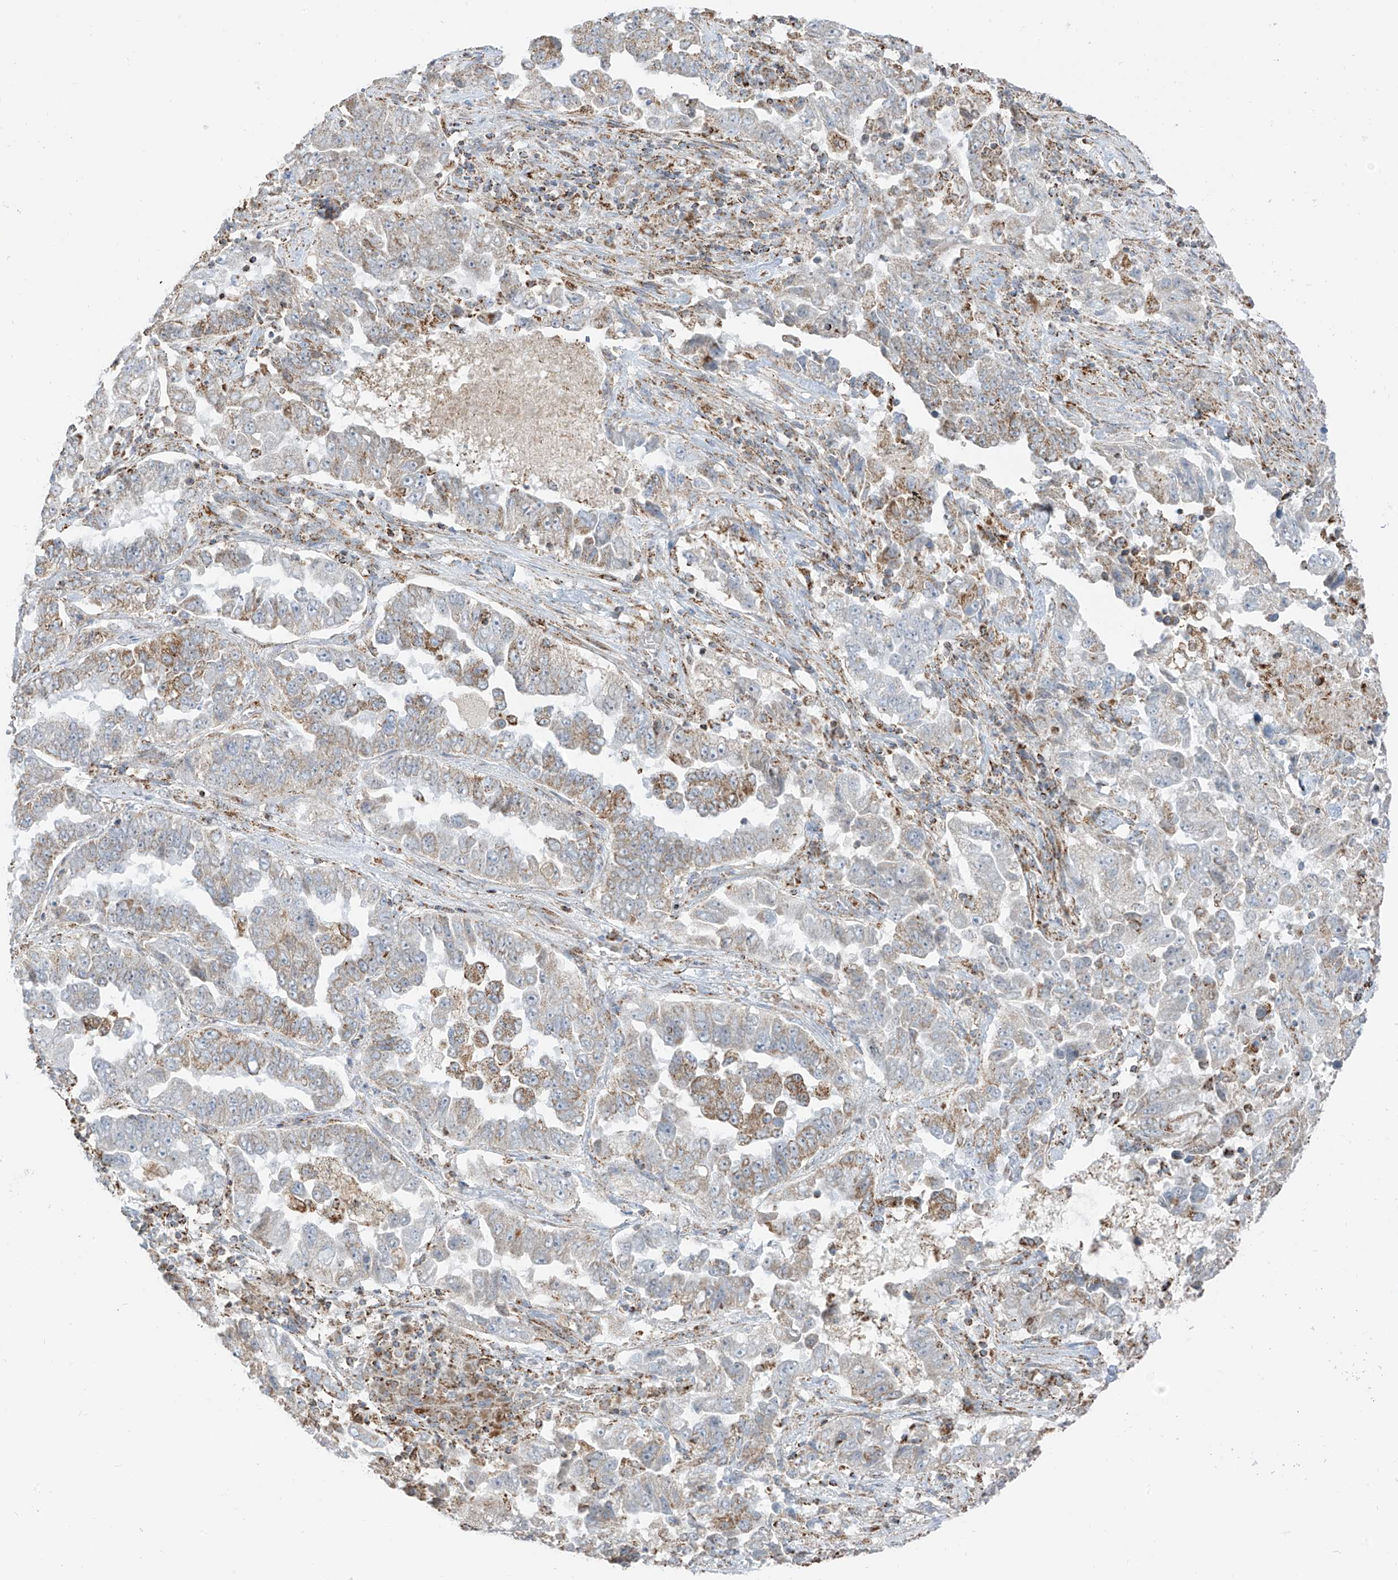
{"staining": {"intensity": "weak", "quantity": "25%-75%", "location": "cytoplasmic/membranous"}, "tissue": "lung cancer", "cell_type": "Tumor cells", "image_type": "cancer", "snomed": [{"axis": "morphology", "description": "Adenocarcinoma, NOS"}, {"axis": "topography", "description": "Lung"}], "caption": "Immunohistochemistry of adenocarcinoma (lung) shows low levels of weak cytoplasmic/membranous expression in approximately 25%-75% of tumor cells.", "gene": "ETHE1", "patient": {"sex": "female", "age": 51}}